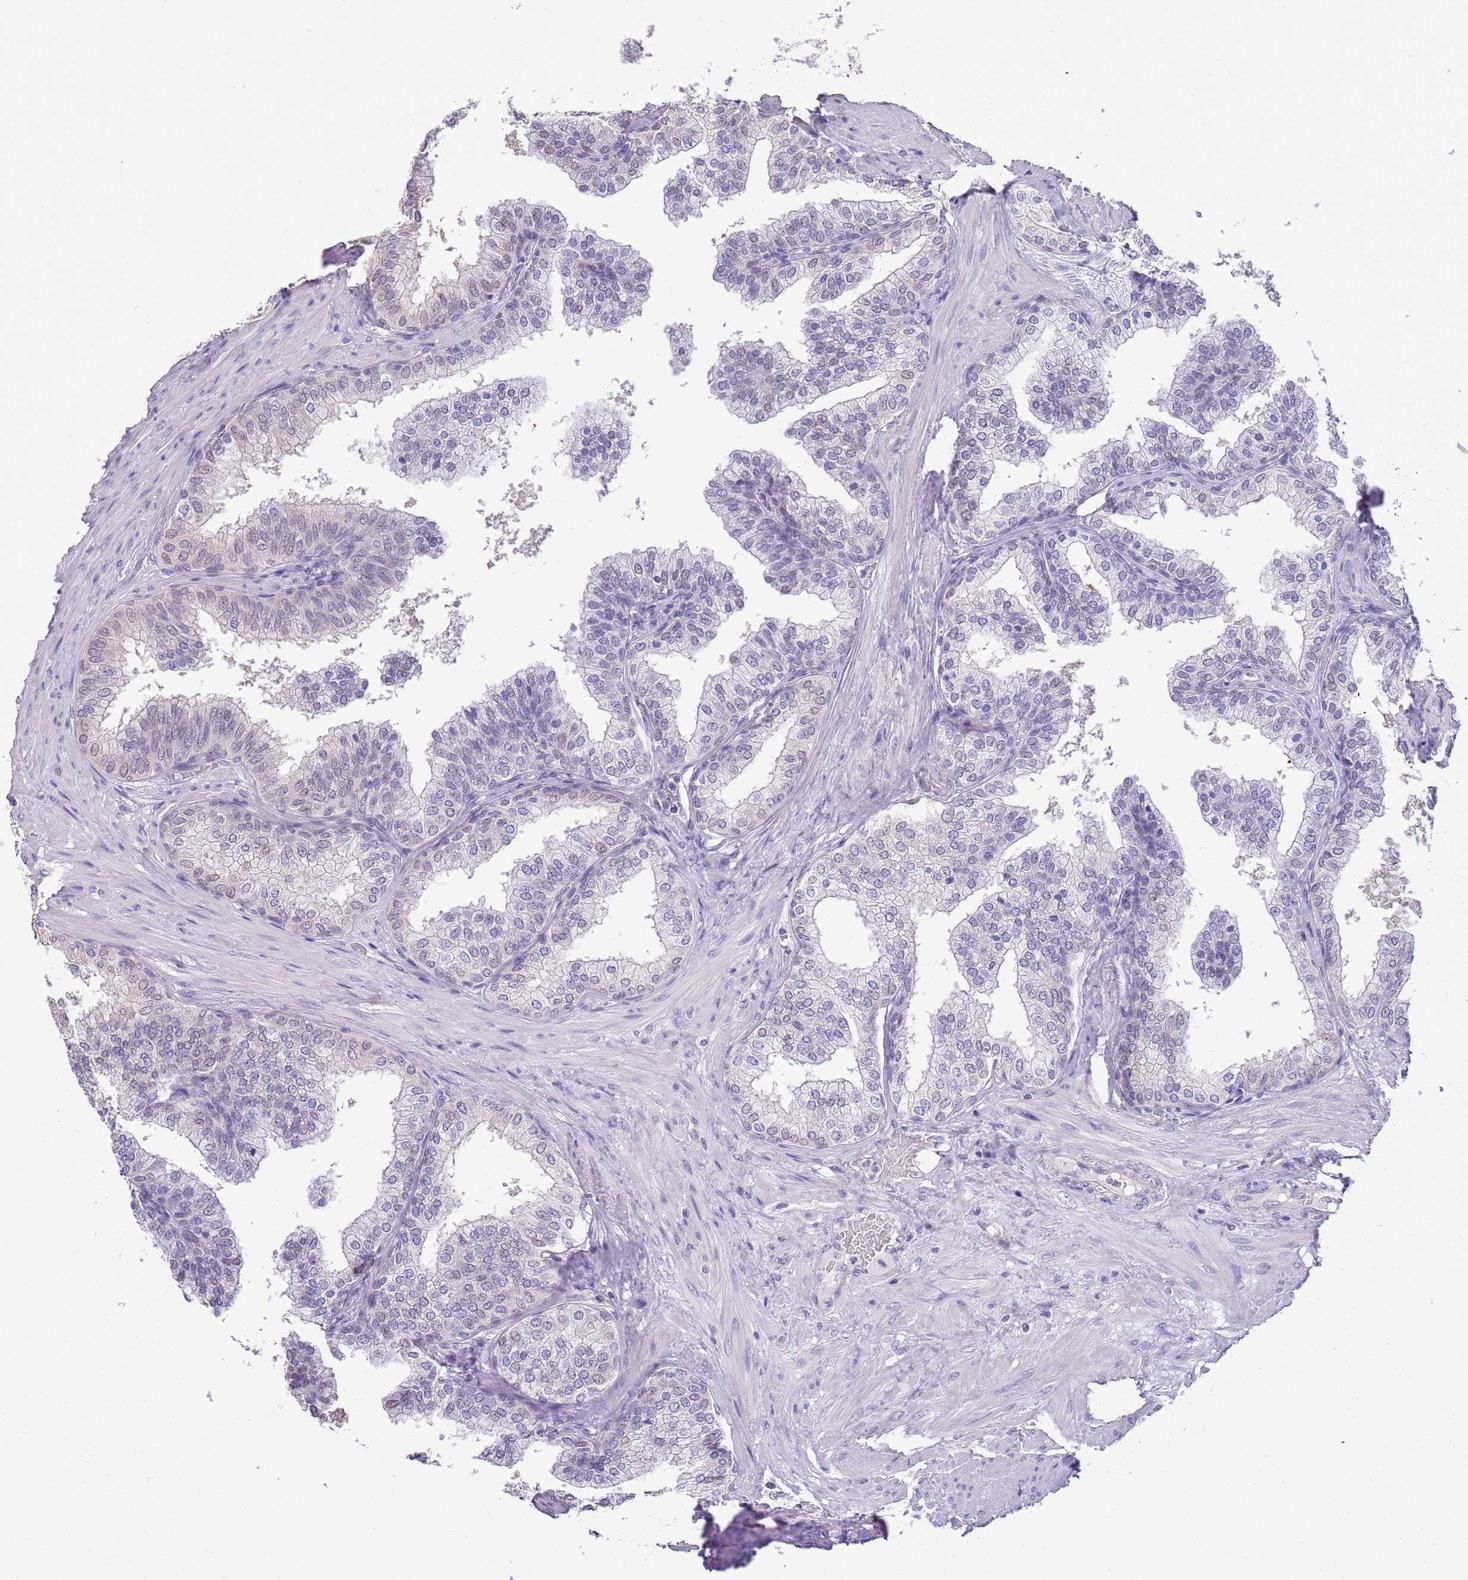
{"staining": {"intensity": "negative", "quantity": "none", "location": "none"}, "tissue": "prostate", "cell_type": "Glandular cells", "image_type": "normal", "snomed": [{"axis": "morphology", "description": "Normal tissue, NOS"}, {"axis": "topography", "description": "Prostate"}], "caption": "Immunohistochemical staining of normal human prostate displays no significant staining in glandular cells. The staining was performed using DAB to visualize the protein expression in brown, while the nuclei were stained in blue with hematoxylin (Magnification: 20x).", "gene": "CTRC", "patient": {"sex": "male", "age": 60}}